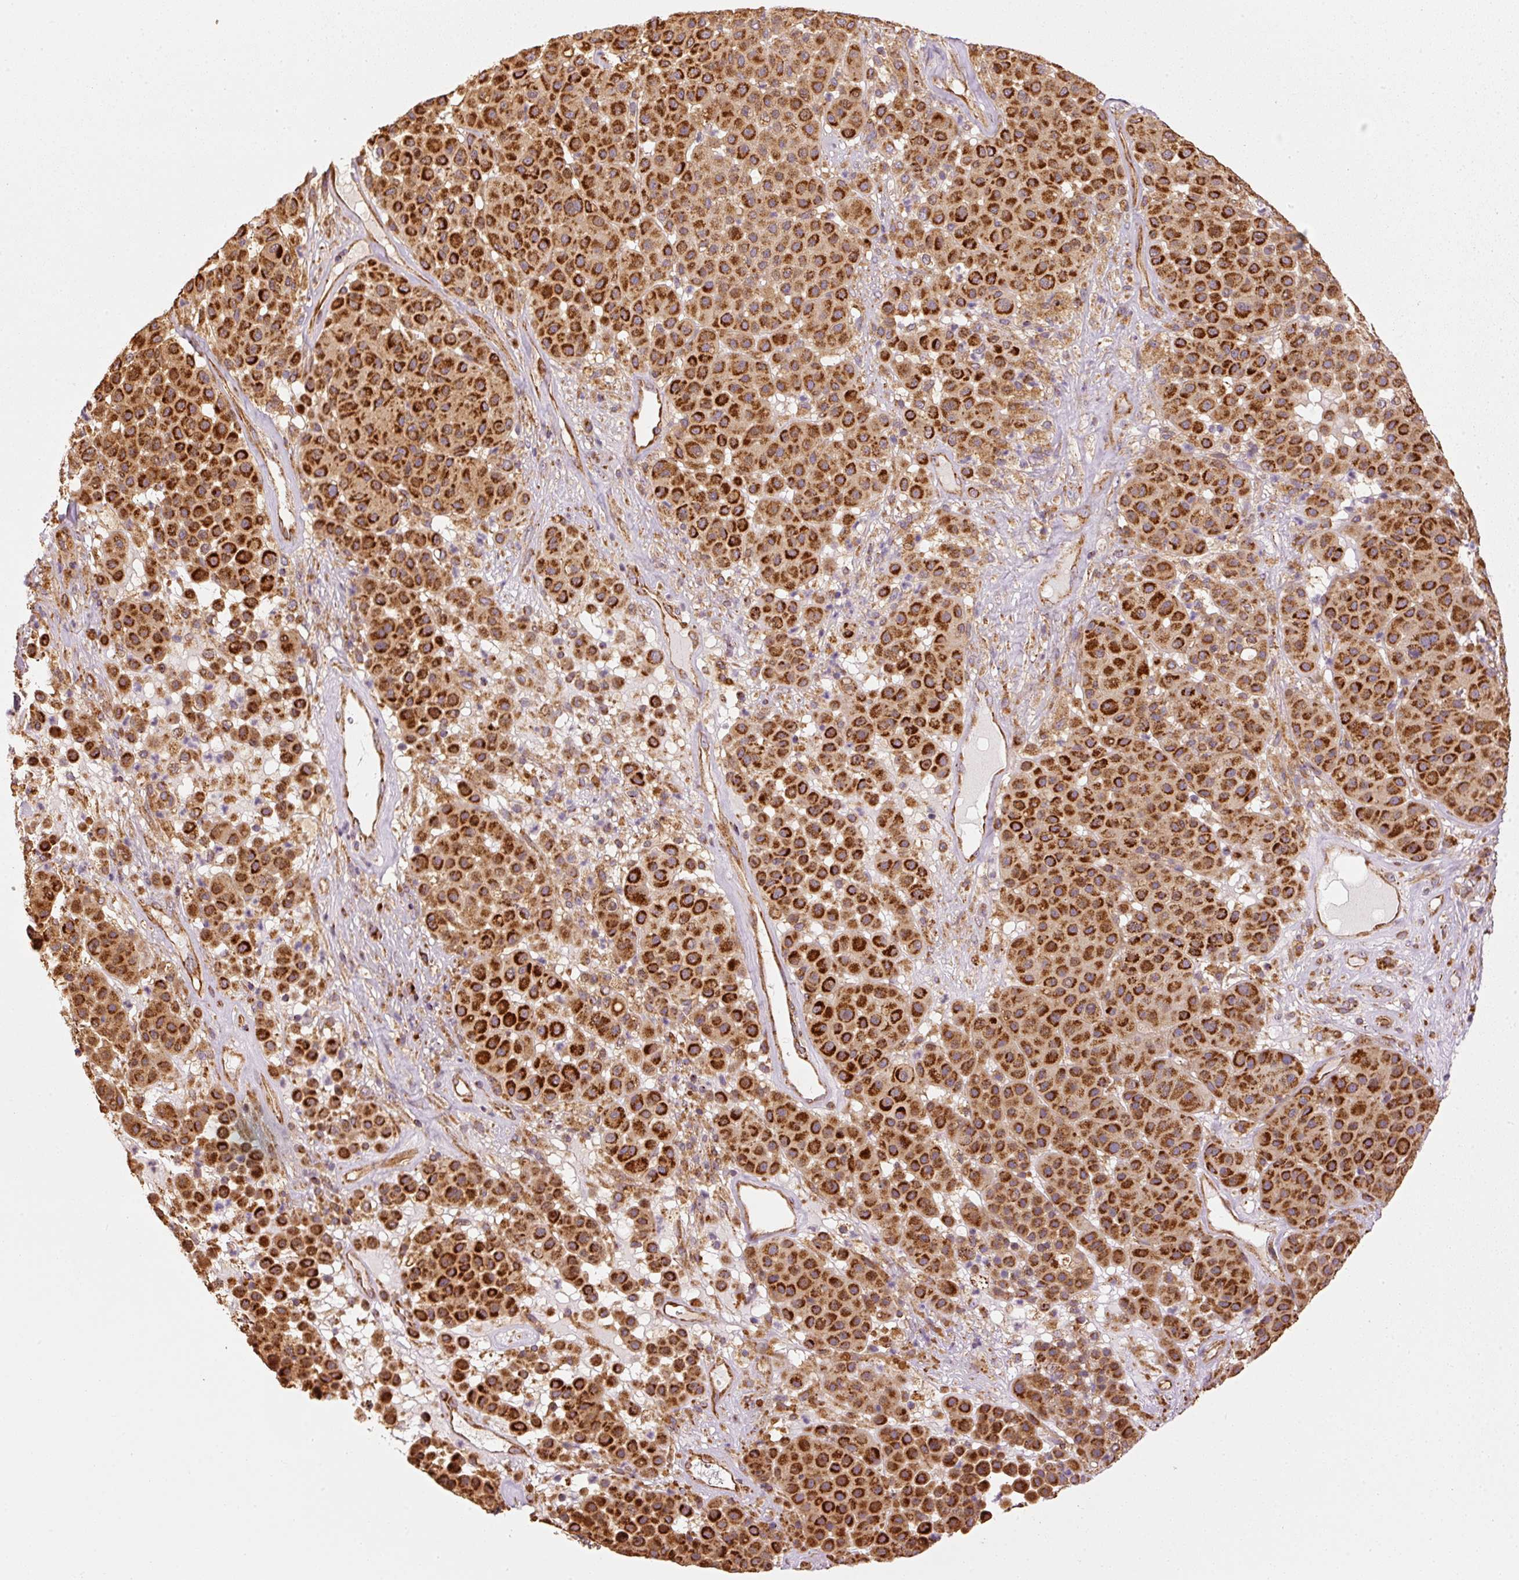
{"staining": {"intensity": "strong", "quantity": ">75%", "location": "cytoplasmic/membranous"}, "tissue": "melanoma", "cell_type": "Tumor cells", "image_type": "cancer", "snomed": [{"axis": "morphology", "description": "Malignant melanoma, Metastatic site"}, {"axis": "topography", "description": "Smooth muscle"}], "caption": "Immunohistochemical staining of human melanoma shows strong cytoplasmic/membranous protein staining in about >75% of tumor cells. (DAB IHC, brown staining for protein, blue staining for nuclei).", "gene": "MTHFD1L", "patient": {"sex": "male", "age": 41}}